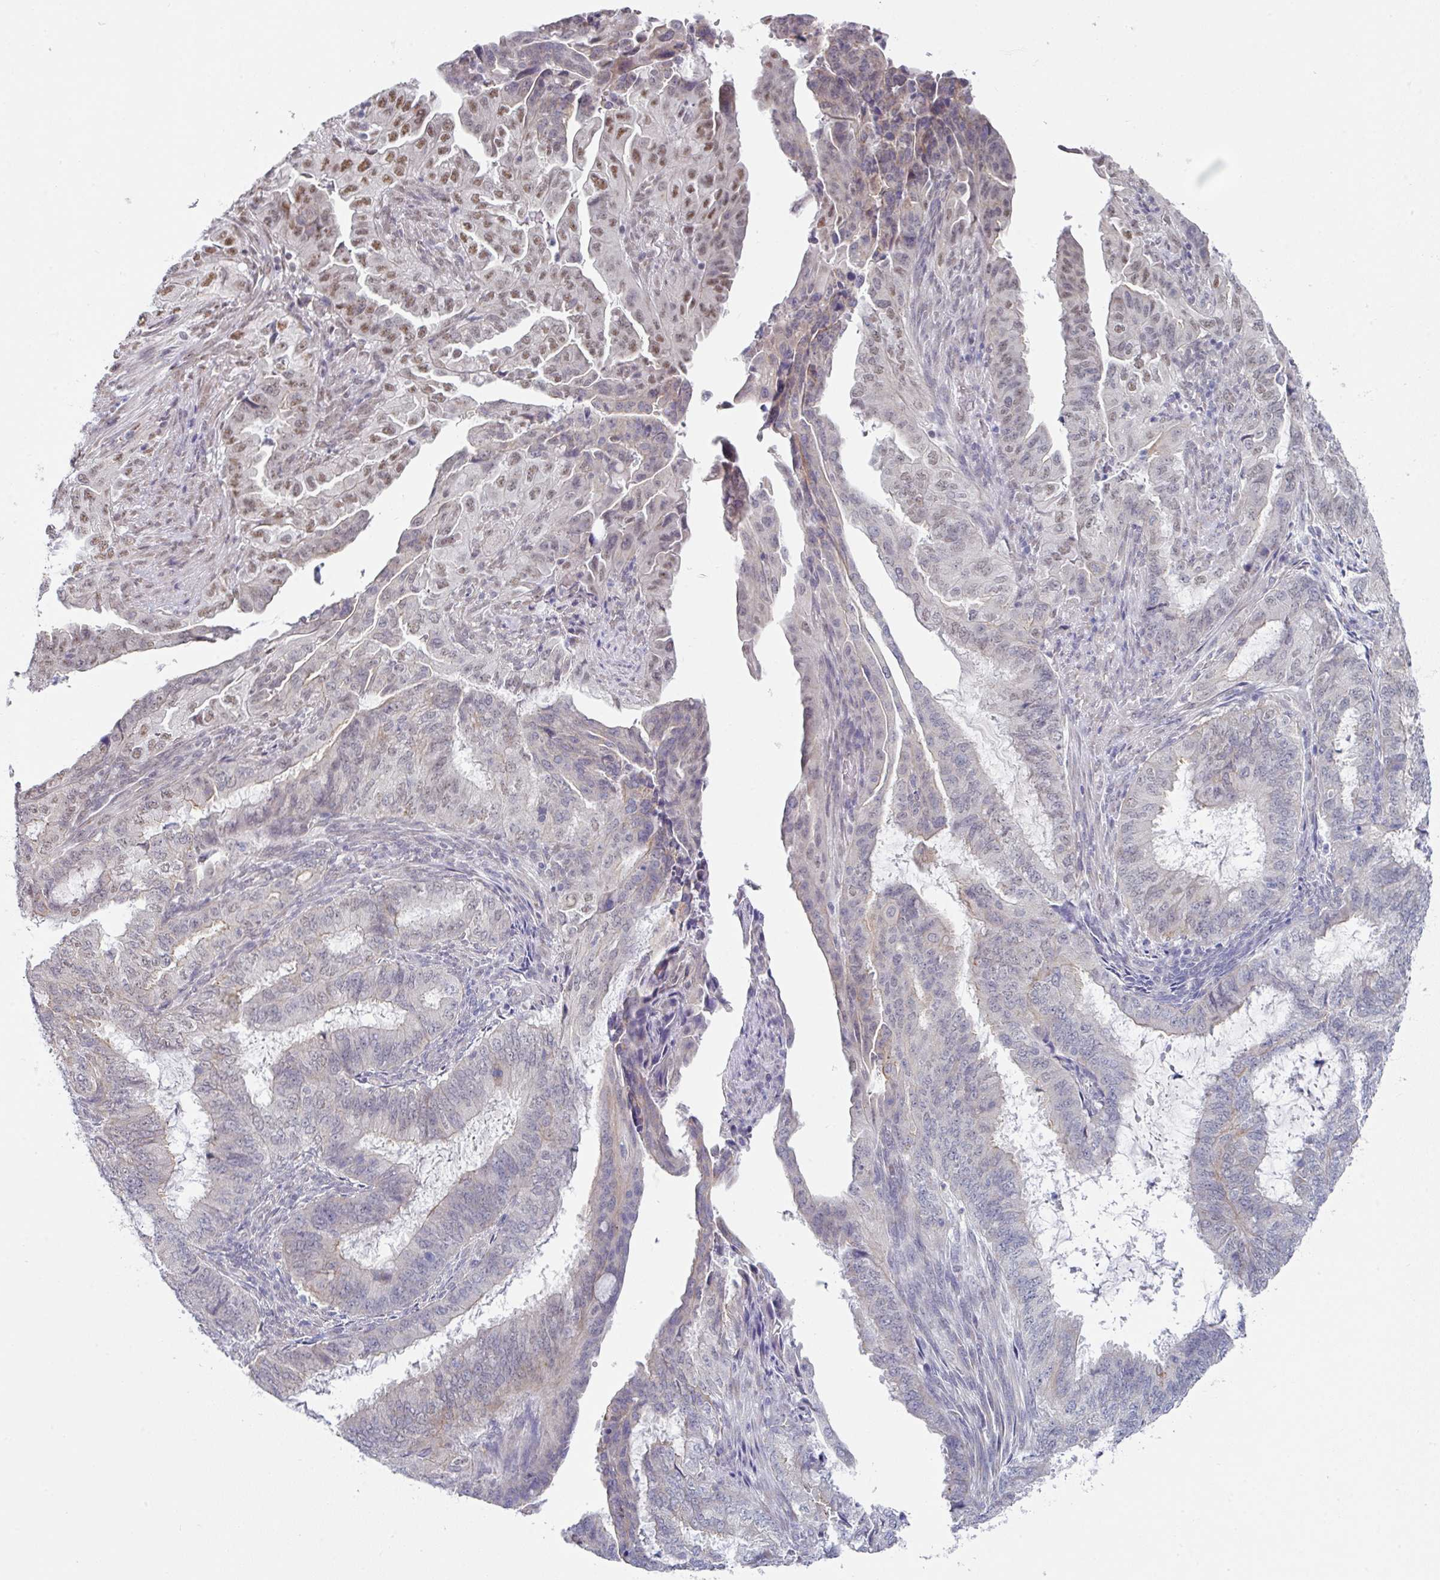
{"staining": {"intensity": "moderate", "quantity": "25%-75%", "location": "nuclear"}, "tissue": "endometrial cancer", "cell_type": "Tumor cells", "image_type": "cancer", "snomed": [{"axis": "morphology", "description": "Adenocarcinoma, NOS"}, {"axis": "topography", "description": "Endometrium"}], "caption": "An IHC micrograph of tumor tissue is shown. Protein staining in brown labels moderate nuclear positivity in adenocarcinoma (endometrial) within tumor cells.", "gene": "TMED5", "patient": {"sex": "female", "age": 51}}